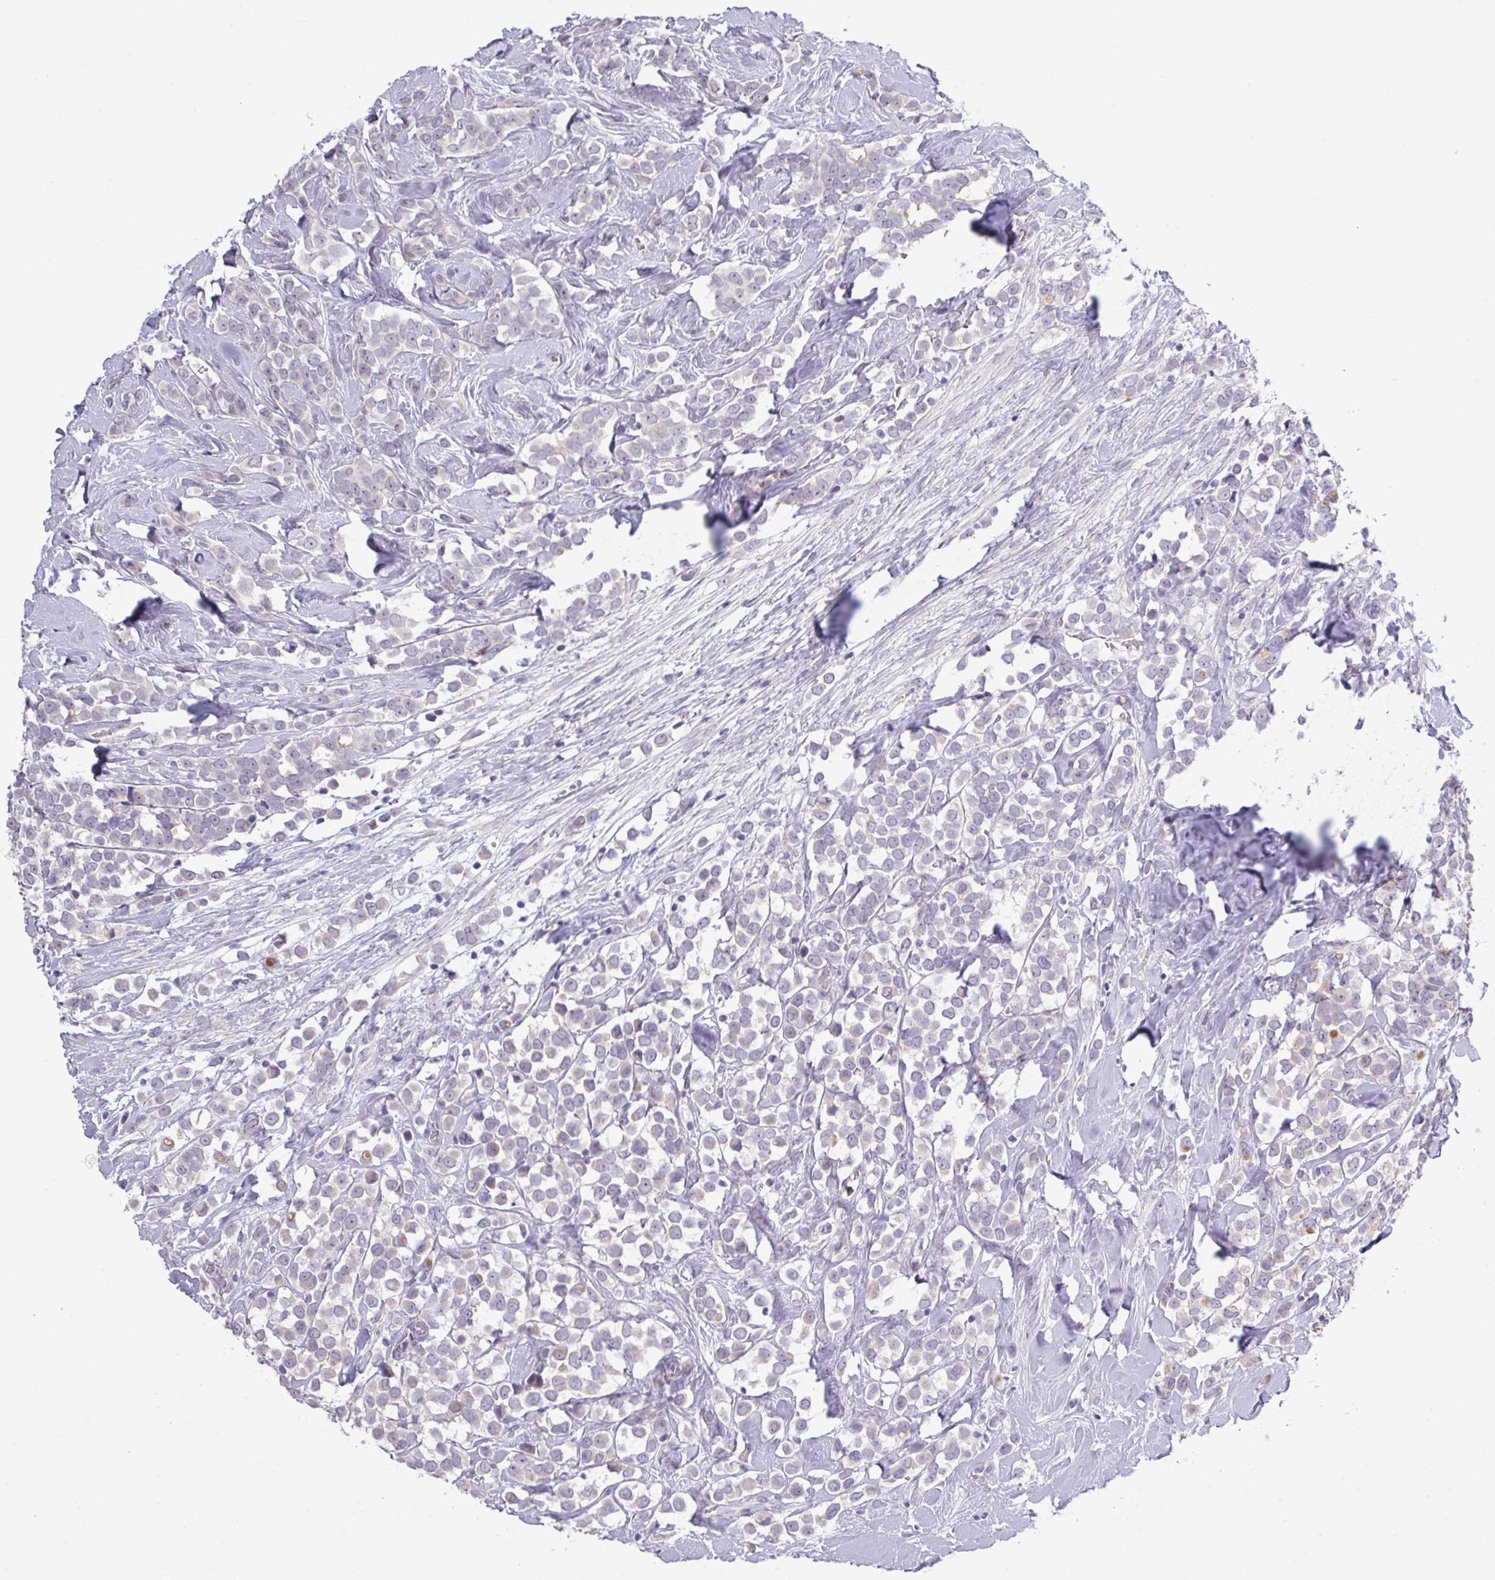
{"staining": {"intensity": "weak", "quantity": "<25%", "location": "cytoplasmic/membranous"}, "tissue": "breast cancer", "cell_type": "Tumor cells", "image_type": "cancer", "snomed": [{"axis": "morphology", "description": "Duct carcinoma"}, {"axis": "topography", "description": "Breast"}], "caption": "Immunohistochemistry of invasive ductal carcinoma (breast) reveals no staining in tumor cells.", "gene": "ANKRD13B", "patient": {"sex": "female", "age": 80}}